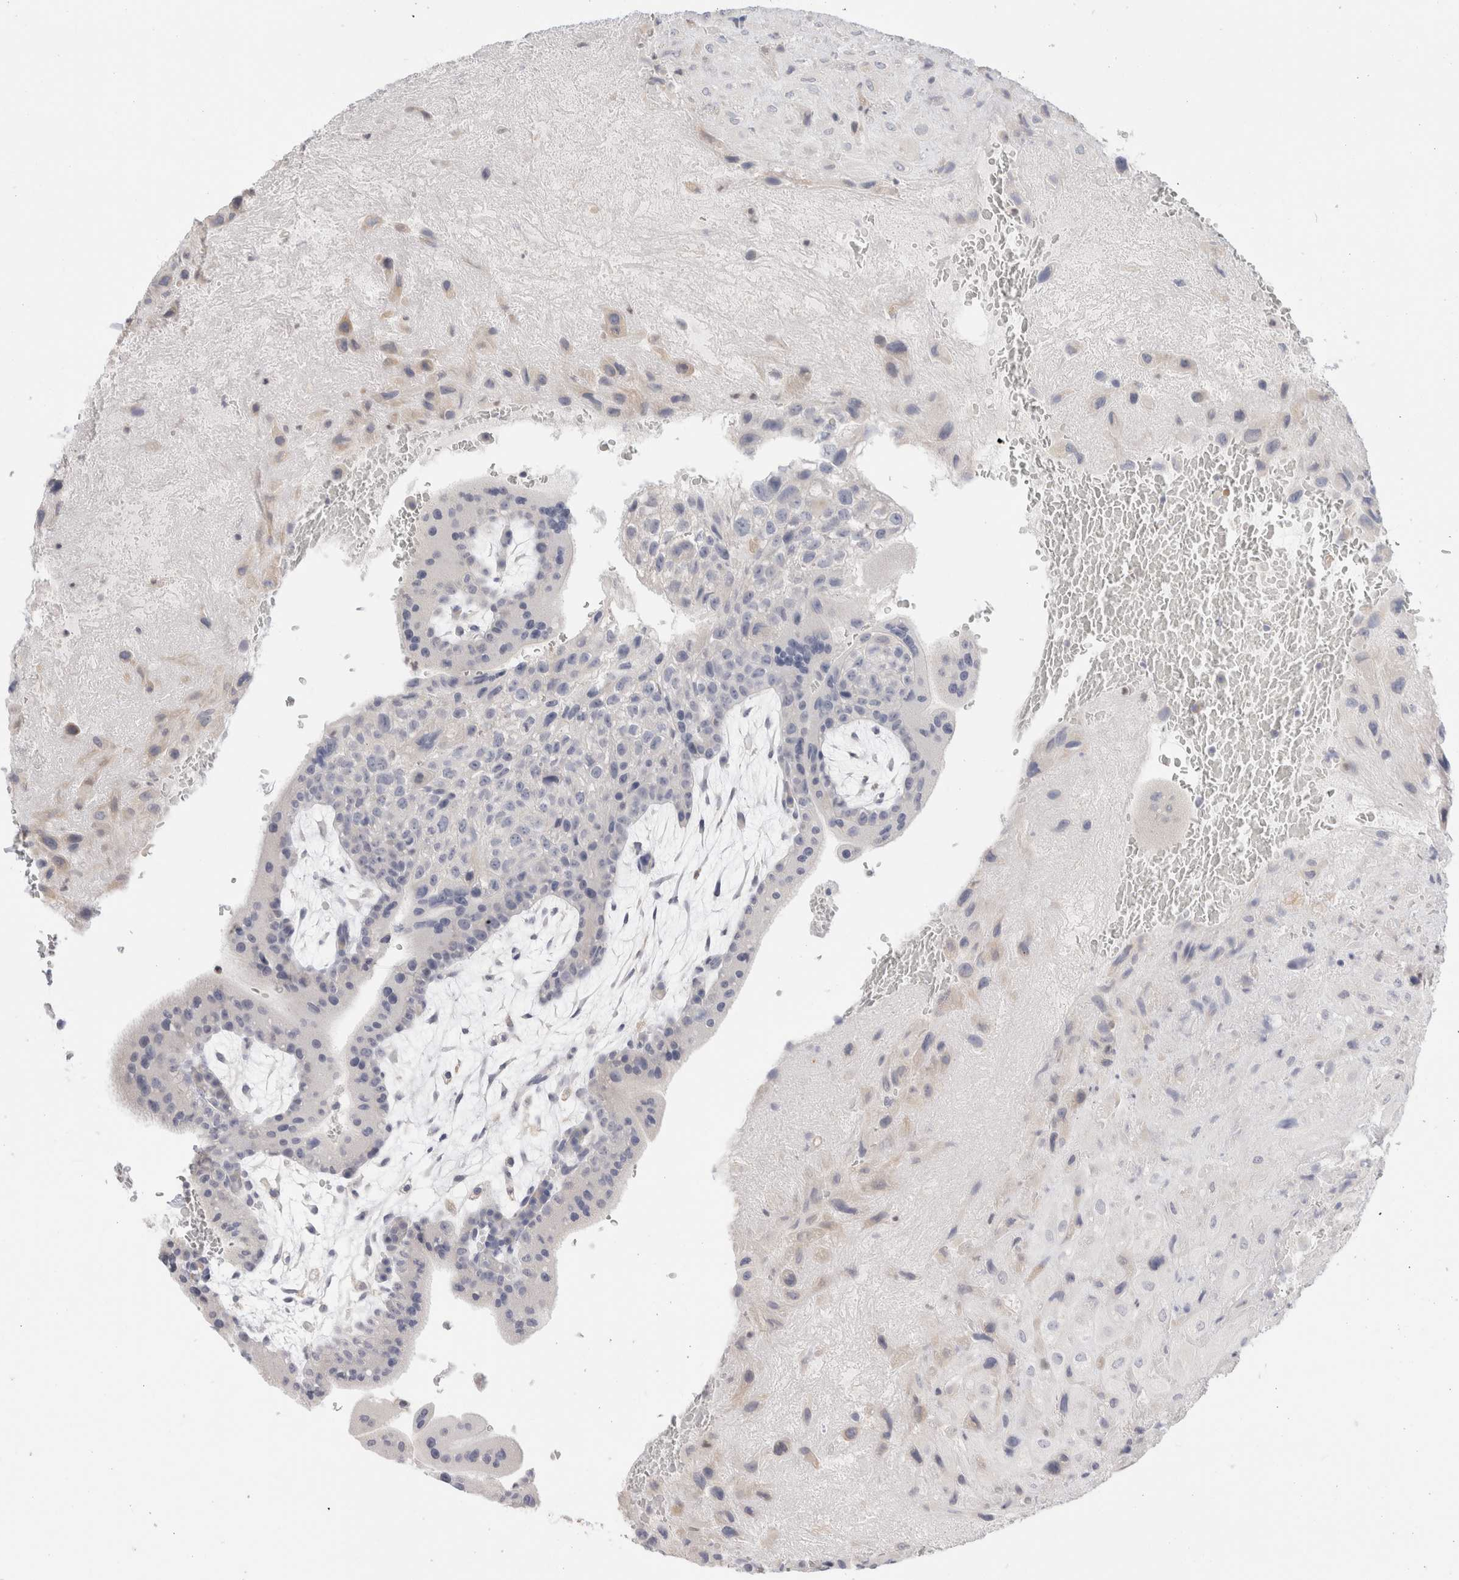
{"staining": {"intensity": "weak", "quantity": "<25%", "location": "cytoplasmic/membranous"}, "tissue": "placenta", "cell_type": "Decidual cells", "image_type": "normal", "snomed": [{"axis": "morphology", "description": "Normal tissue, NOS"}, {"axis": "topography", "description": "Placenta"}], "caption": "DAB (3,3'-diaminobenzidine) immunohistochemical staining of unremarkable human placenta demonstrates no significant positivity in decidual cells.", "gene": "ADAM30", "patient": {"sex": "female", "age": 35}}